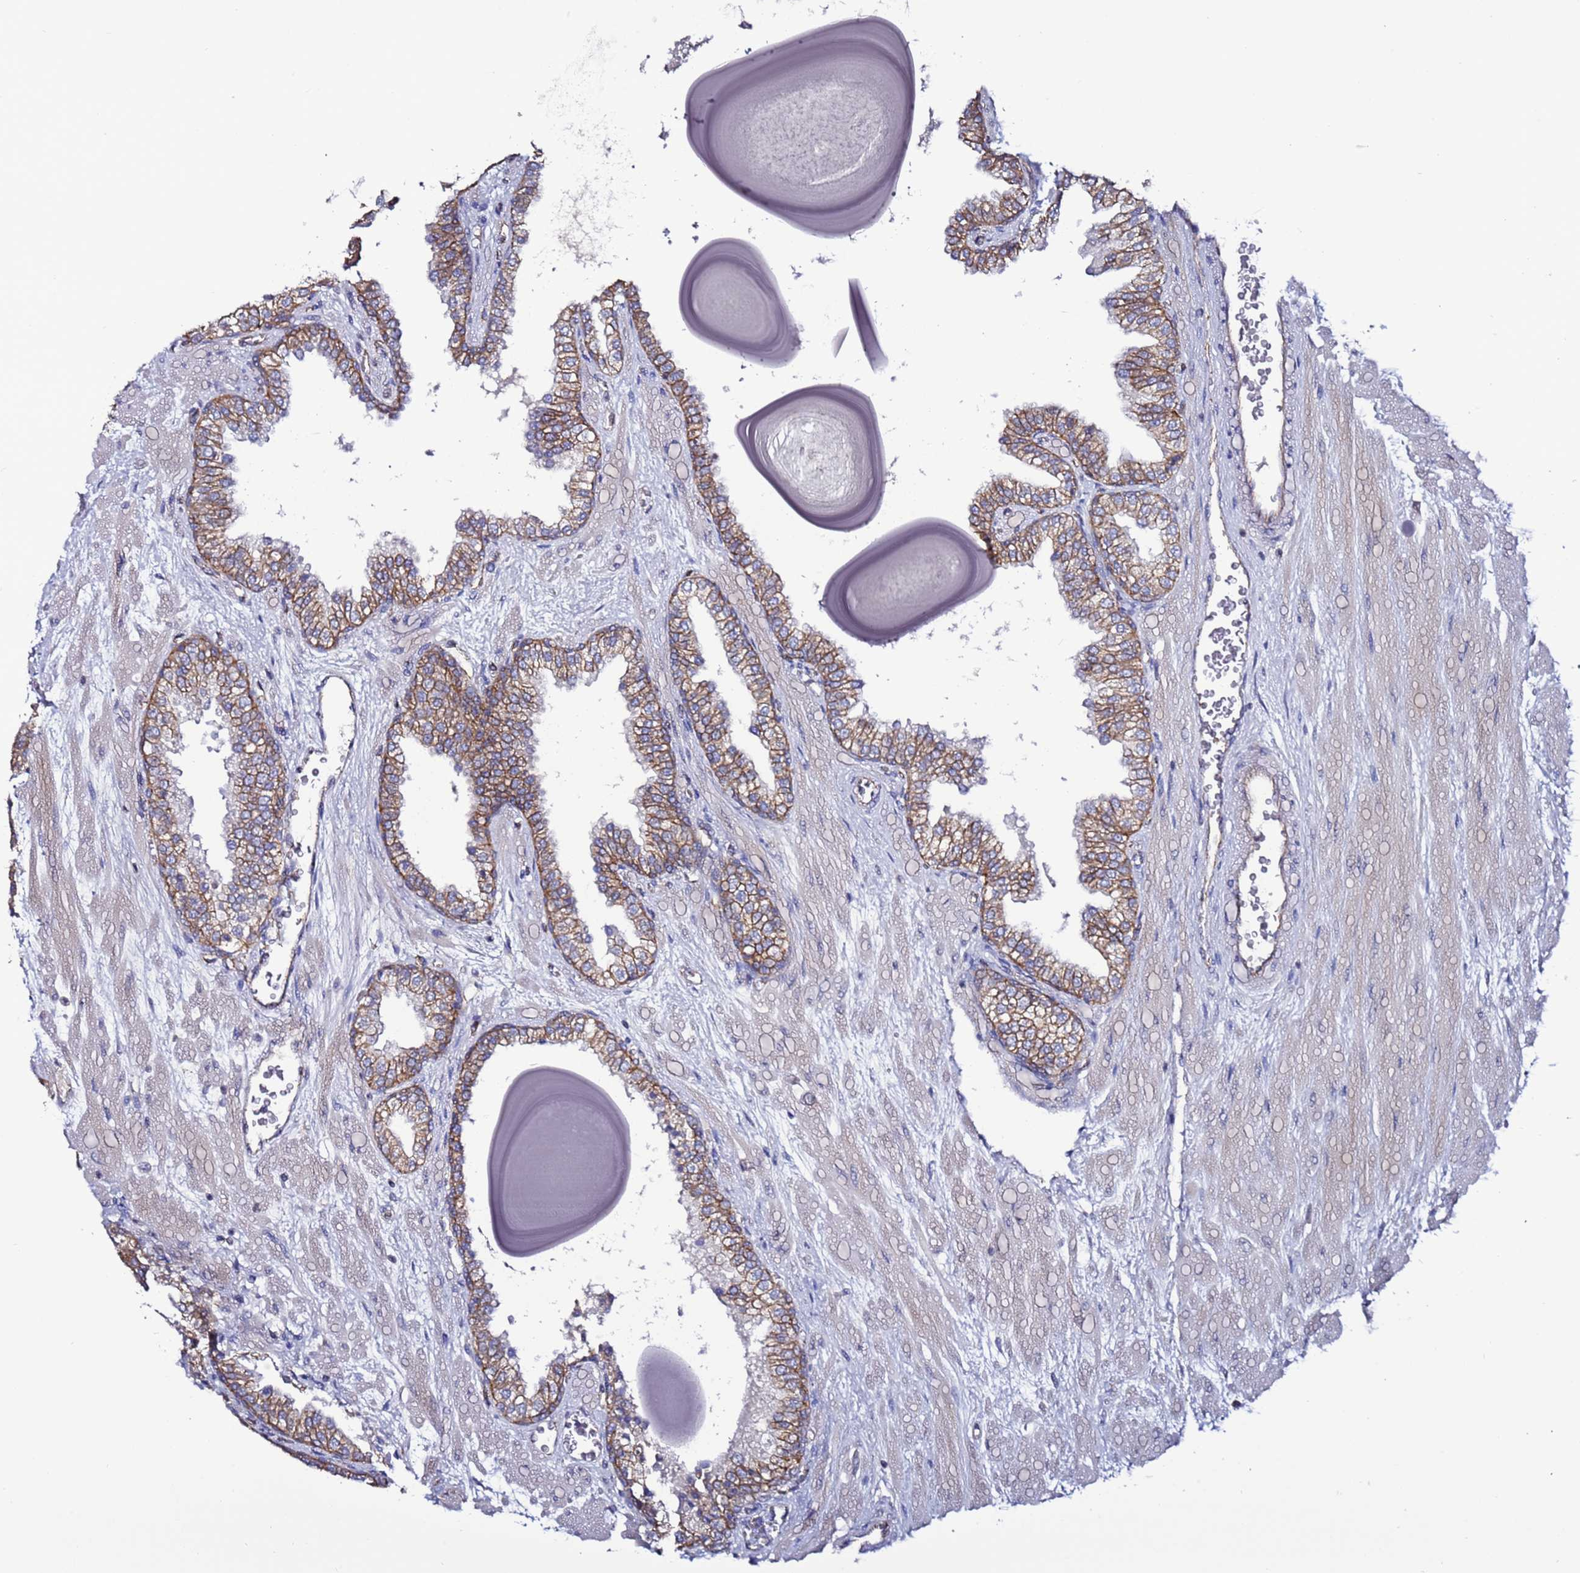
{"staining": {"intensity": "moderate", "quantity": "25%-75%", "location": "cytoplasmic/membranous"}, "tissue": "prostate", "cell_type": "Glandular cells", "image_type": "normal", "snomed": [{"axis": "morphology", "description": "Normal tissue, NOS"}, {"axis": "topography", "description": "Prostate"}], "caption": "A high-resolution photomicrograph shows immunohistochemistry staining of unremarkable prostate, which exhibits moderate cytoplasmic/membranous positivity in about 25%-75% of glandular cells.", "gene": "TENM3", "patient": {"sex": "male", "age": 48}}